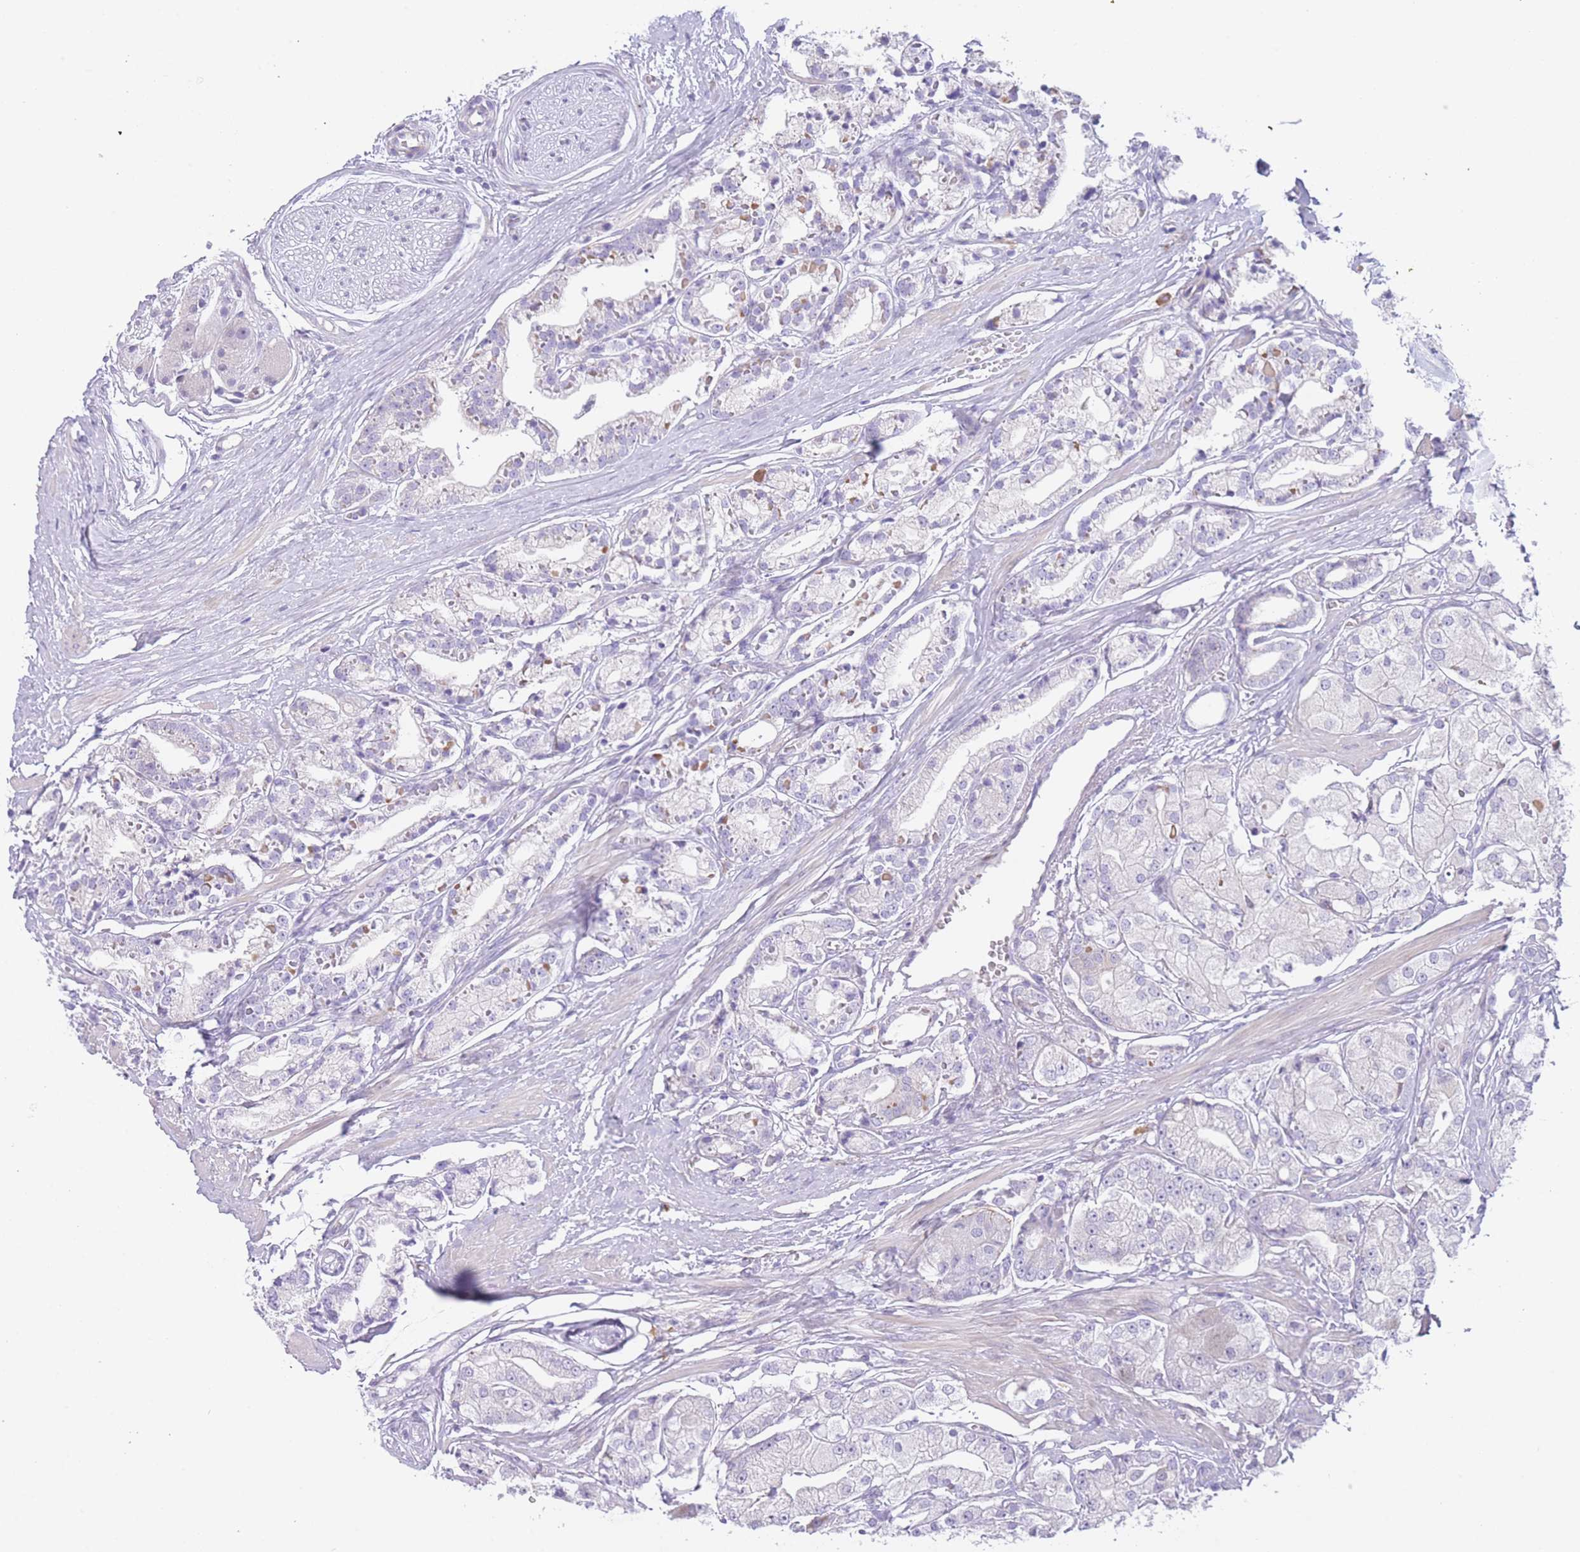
{"staining": {"intensity": "negative", "quantity": "none", "location": "none"}, "tissue": "prostate cancer", "cell_type": "Tumor cells", "image_type": "cancer", "snomed": [{"axis": "morphology", "description": "Adenocarcinoma, High grade"}, {"axis": "topography", "description": "Prostate"}], "caption": "IHC image of neoplastic tissue: prostate cancer (high-grade adenocarcinoma) stained with DAB exhibits no significant protein staining in tumor cells. Nuclei are stained in blue.", "gene": "IMPG1", "patient": {"sex": "male", "age": 71}}